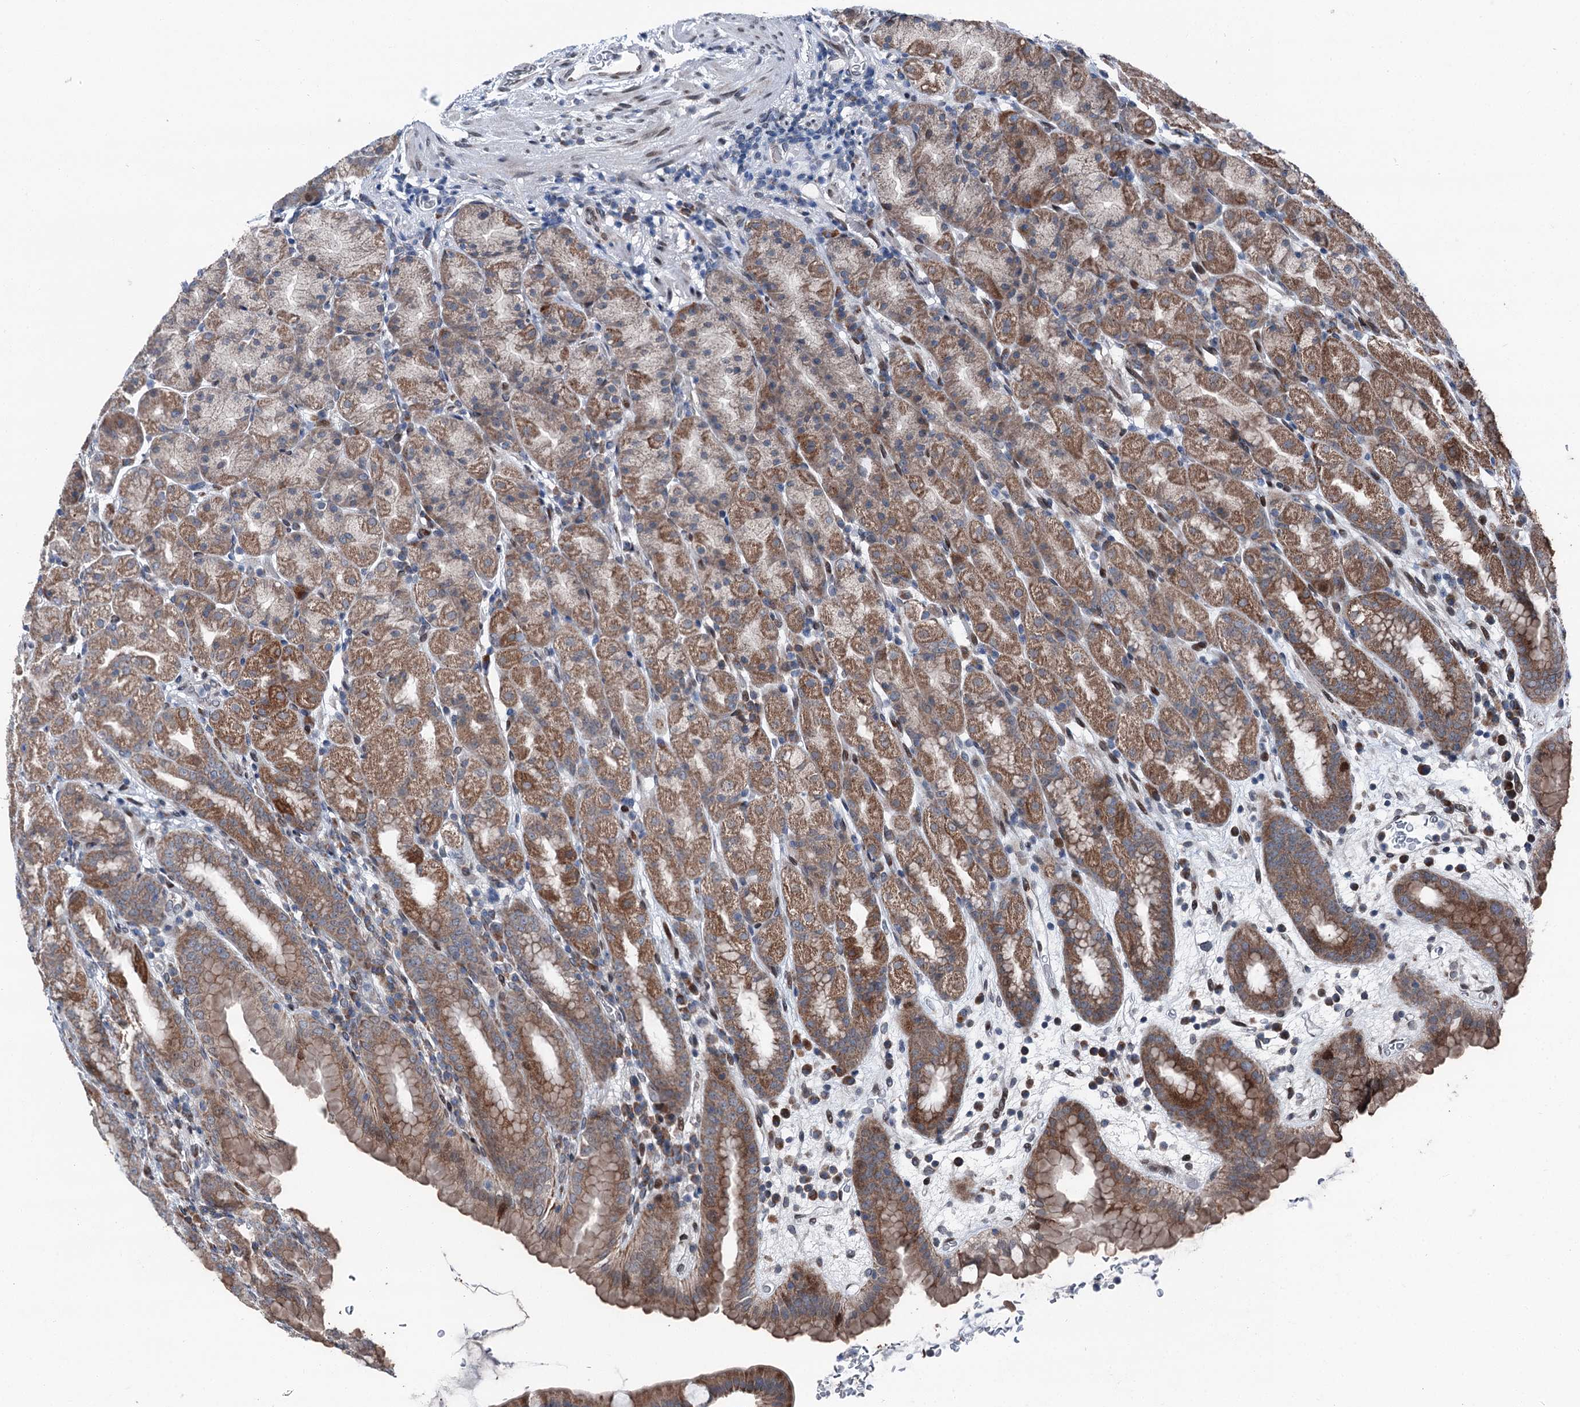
{"staining": {"intensity": "moderate", "quantity": ">75%", "location": "cytoplasmic/membranous"}, "tissue": "stomach", "cell_type": "Glandular cells", "image_type": "normal", "snomed": [{"axis": "morphology", "description": "Normal tissue, NOS"}, {"axis": "topography", "description": "Stomach, upper"}], "caption": "Immunohistochemistry (IHC) of normal human stomach exhibits medium levels of moderate cytoplasmic/membranous positivity in about >75% of glandular cells. The protein of interest is stained brown, and the nuclei are stained in blue (DAB (3,3'-diaminobenzidine) IHC with brightfield microscopy, high magnification).", "gene": "MRPL14", "patient": {"sex": "male", "age": 68}}